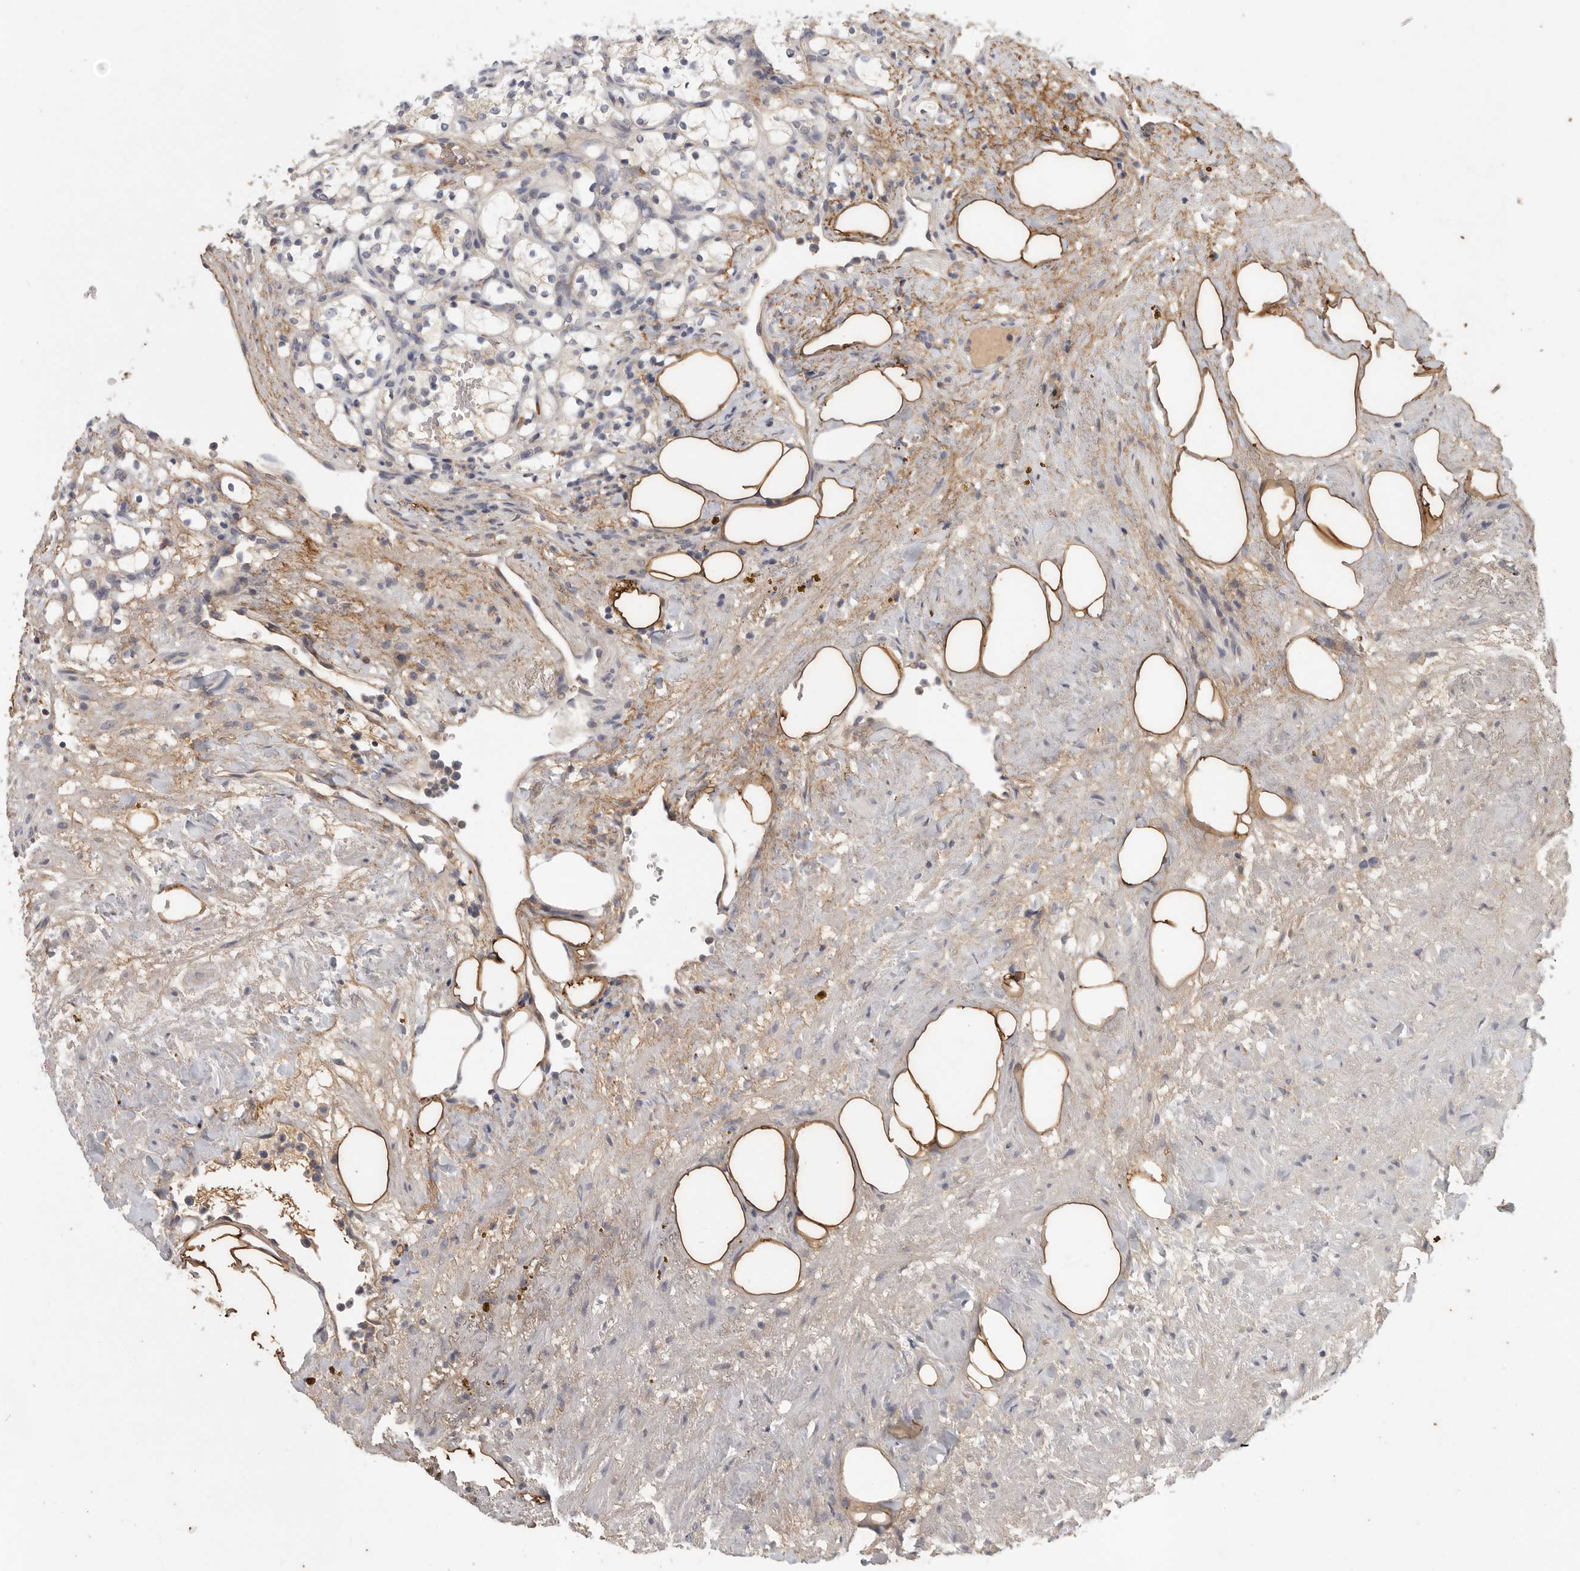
{"staining": {"intensity": "weak", "quantity": "<25%", "location": "cytoplasmic/membranous"}, "tissue": "renal cancer", "cell_type": "Tumor cells", "image_type": "cancer", "snomed": [{"axis": "morphology", "description": "Adenocarcinoma, NOS"}, {"axis": "topography", "description": "Kidney"}], "caption": "This is a image of IHC staining of renal adenocarcinoma, which shows no expression in tumor cells.", "gene": "CFAP298", "patient": {"sex": "female", "age": 69}}